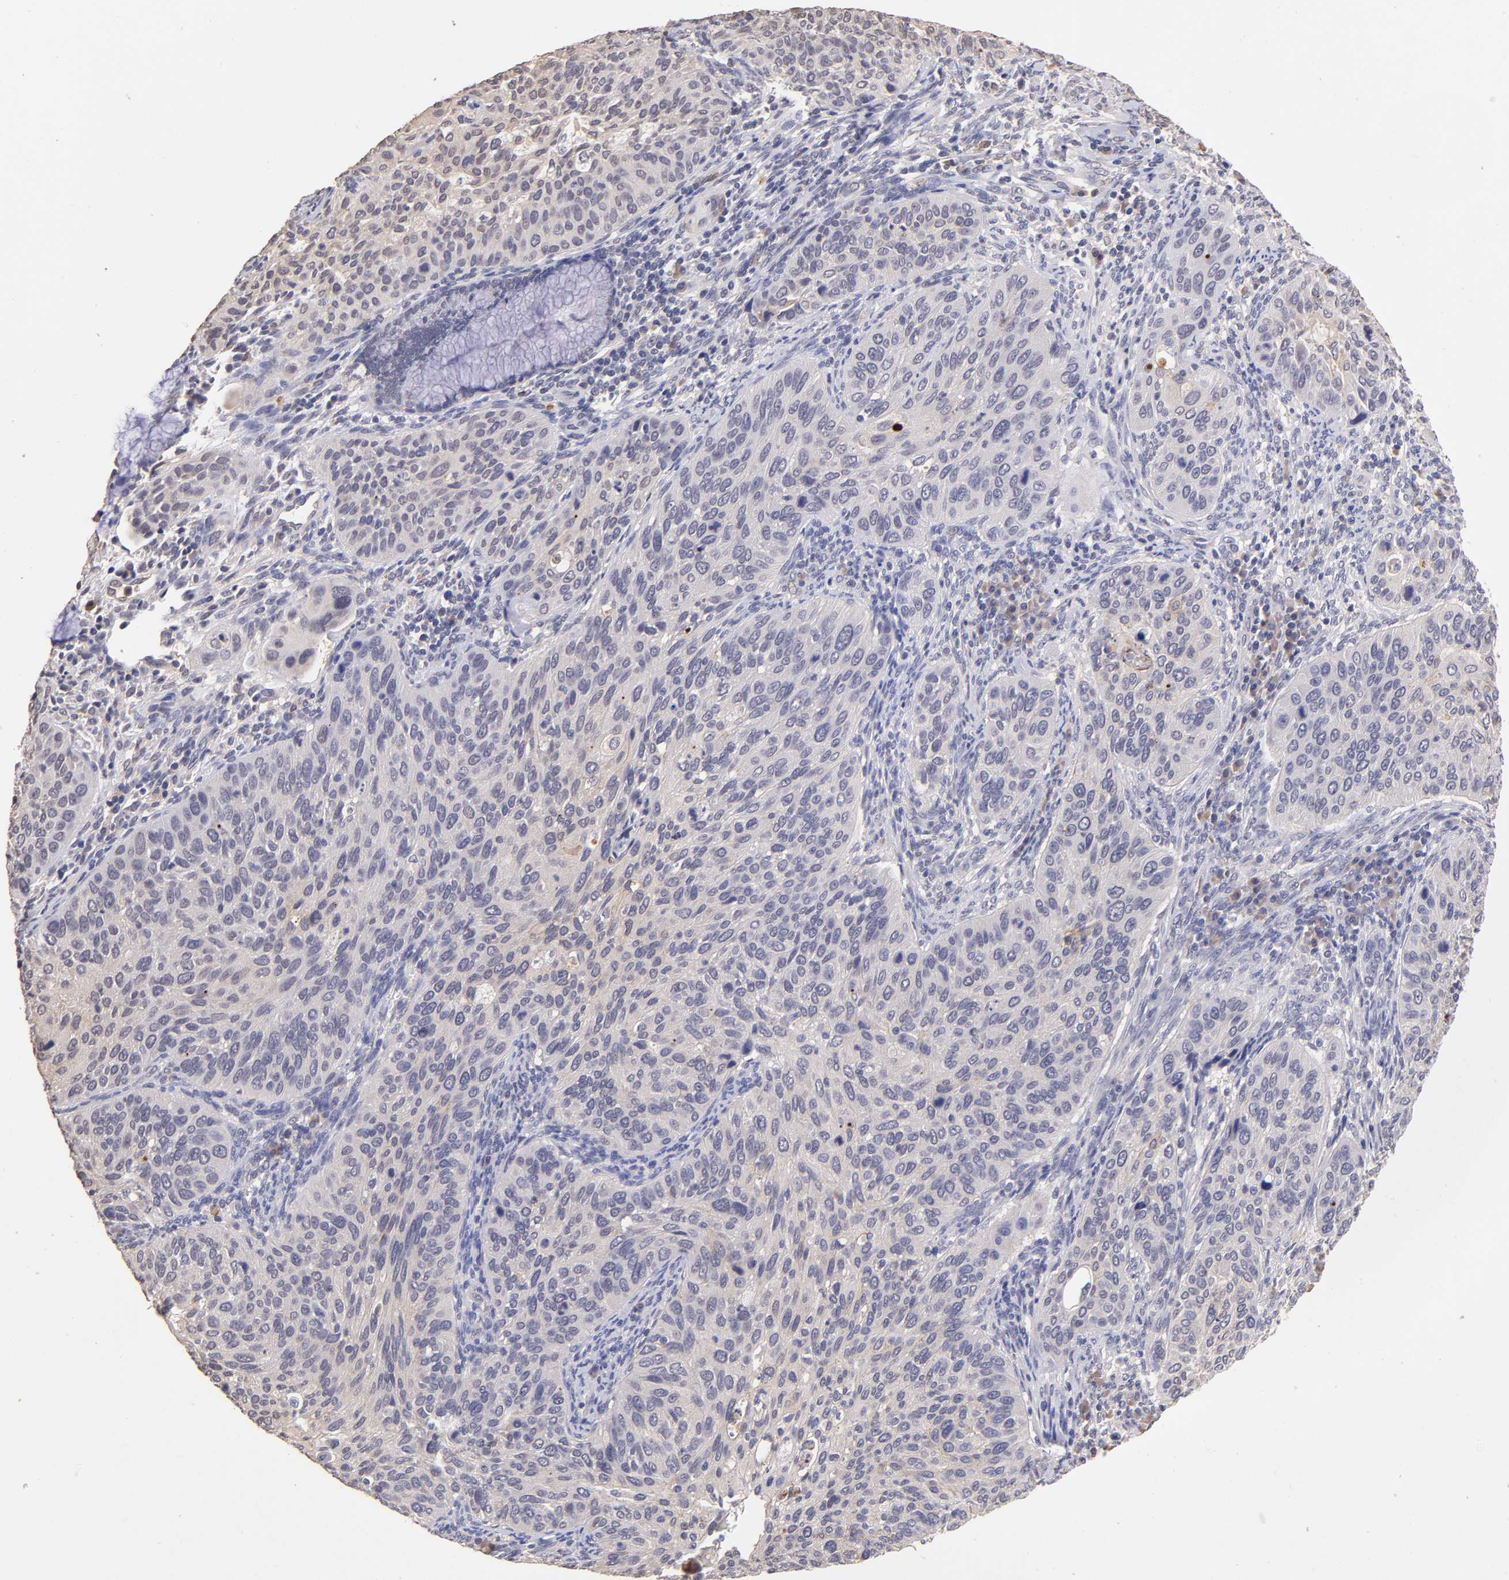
{"staining": {"intensity": "negative", "quantity": "none", "location": "none"}, "tissue": "cervical cancer", "cell_type": "Tumor cells", "image_type": "cancer", "snomed": [{"axis": "morphology", "description": "Squamous cell carcinoma, NOS"}, {"axis": "topography", "description": "Cervix"}], "caption": "Cervical cancer (squamous cell carcinoma) was stained to show a protein in brown. There is no significant positivity in tumor cells.", "gene": "RNASEL", "patient": {"sex": "female", "age": 57}}